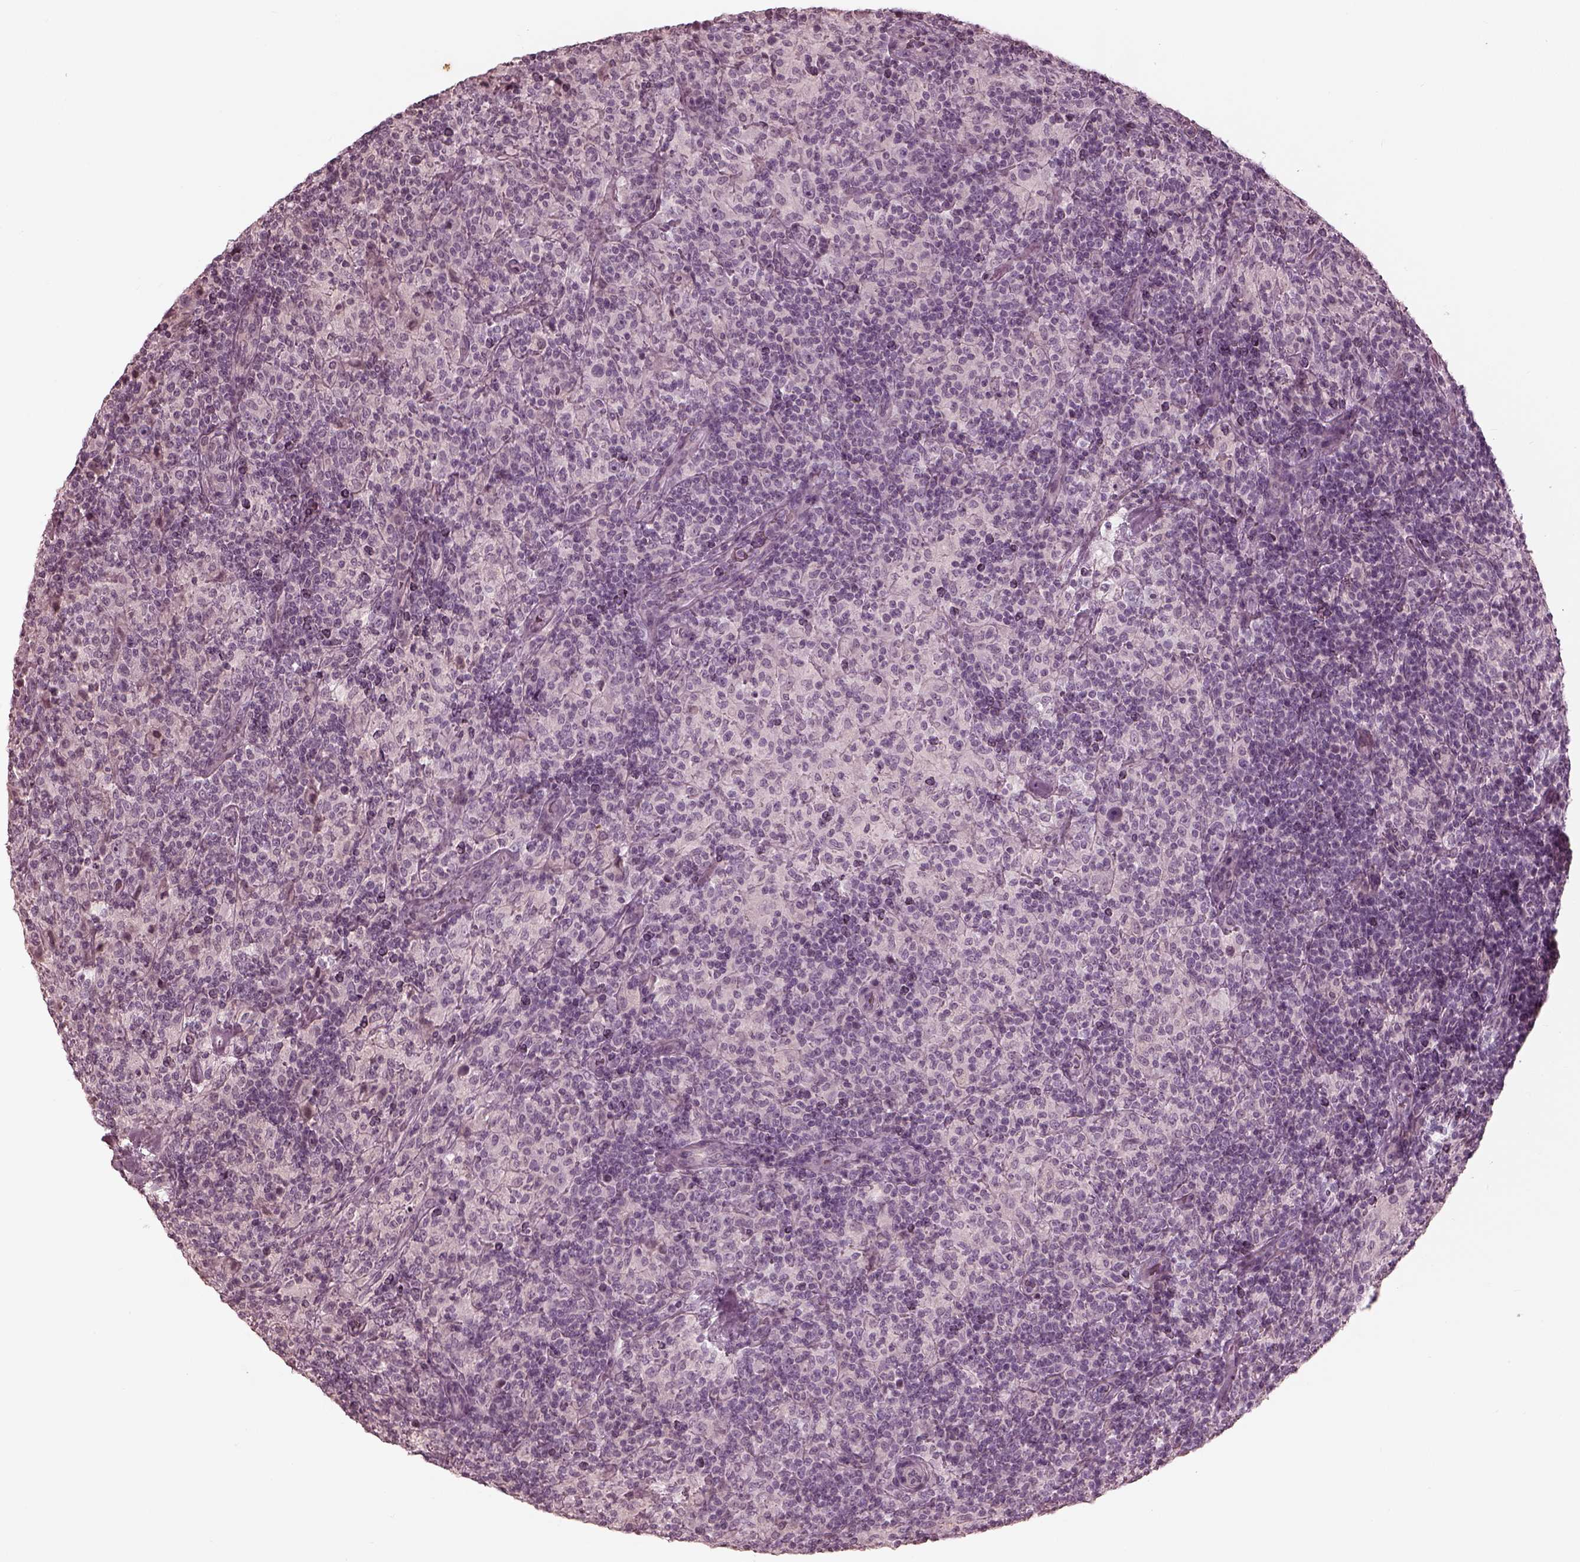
{"staining": {"intensity": "negative", "quantity": "none", "location": "none"}, "tissue": "lymphoma", "cell_type": "Tumor cells", "image_type": "cancer", "snomed": [{"axis": "morphology", "description": "Hodgkin's disease, NOS"}, {"axis": "topography", "description": "Lymph node"}], "caption": "Protein analysis of Hodgkin's disease exhibits no significant staining in tumor cells.", "gene": "ADRB3", "patient": {"sex": "male", "age": 70}}